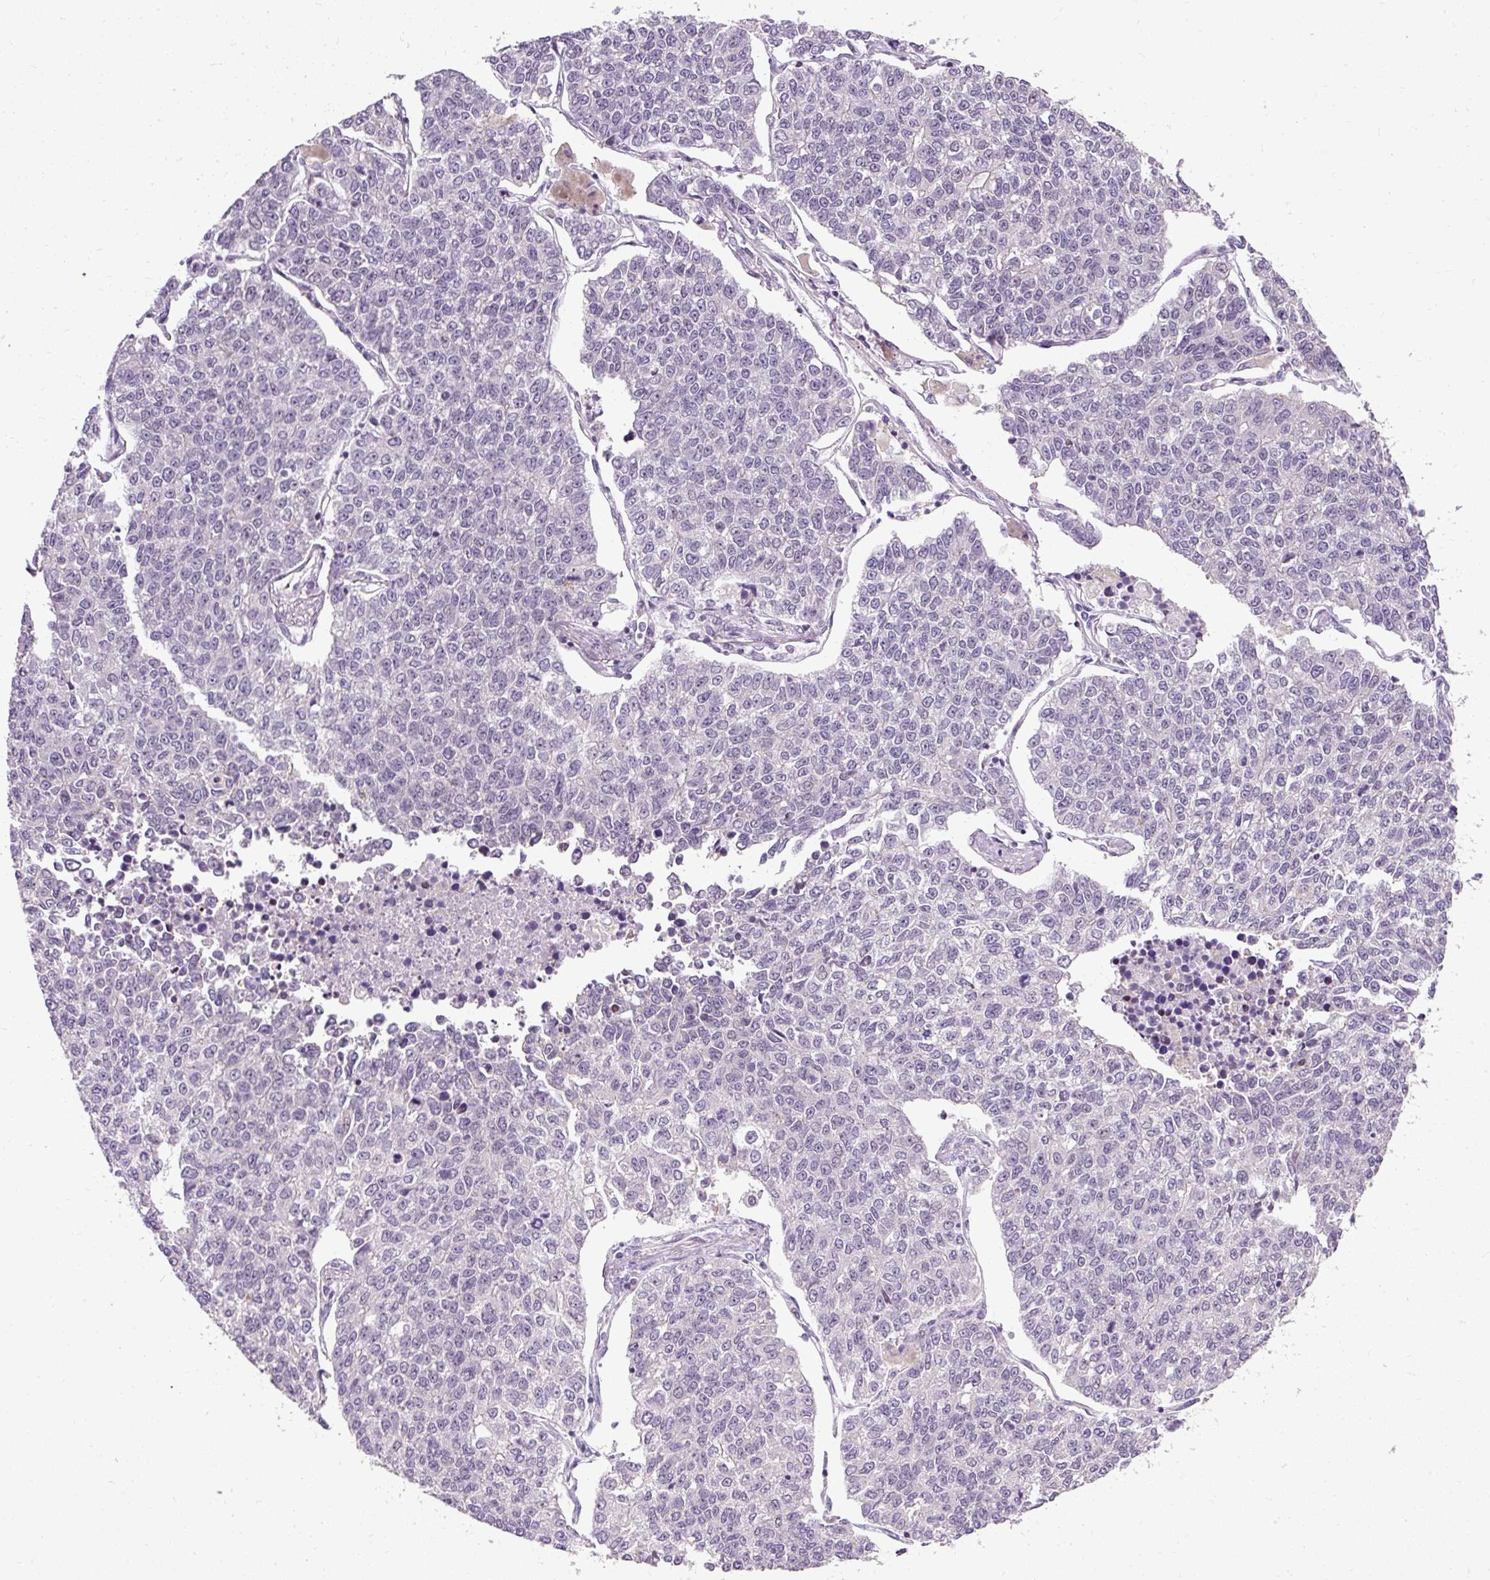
{"staining": {"intensity": "negative", "quantity": "none", "location": "none"}, "tissue": "lung cancer", "cell_type": "Tumor cells", "image_type": "cancer", "snomed": [{"axis": "morphology", "description": "Adenocarcinoma, NOS"}, {"axis": "topography", "description": "Lung"}], "caption": "This is an IHC micrograph of lung cancer. There is no staining in tumor cells.", "gene": "ARHGEF18", "patient": {"sex": "male", "age": 49}}